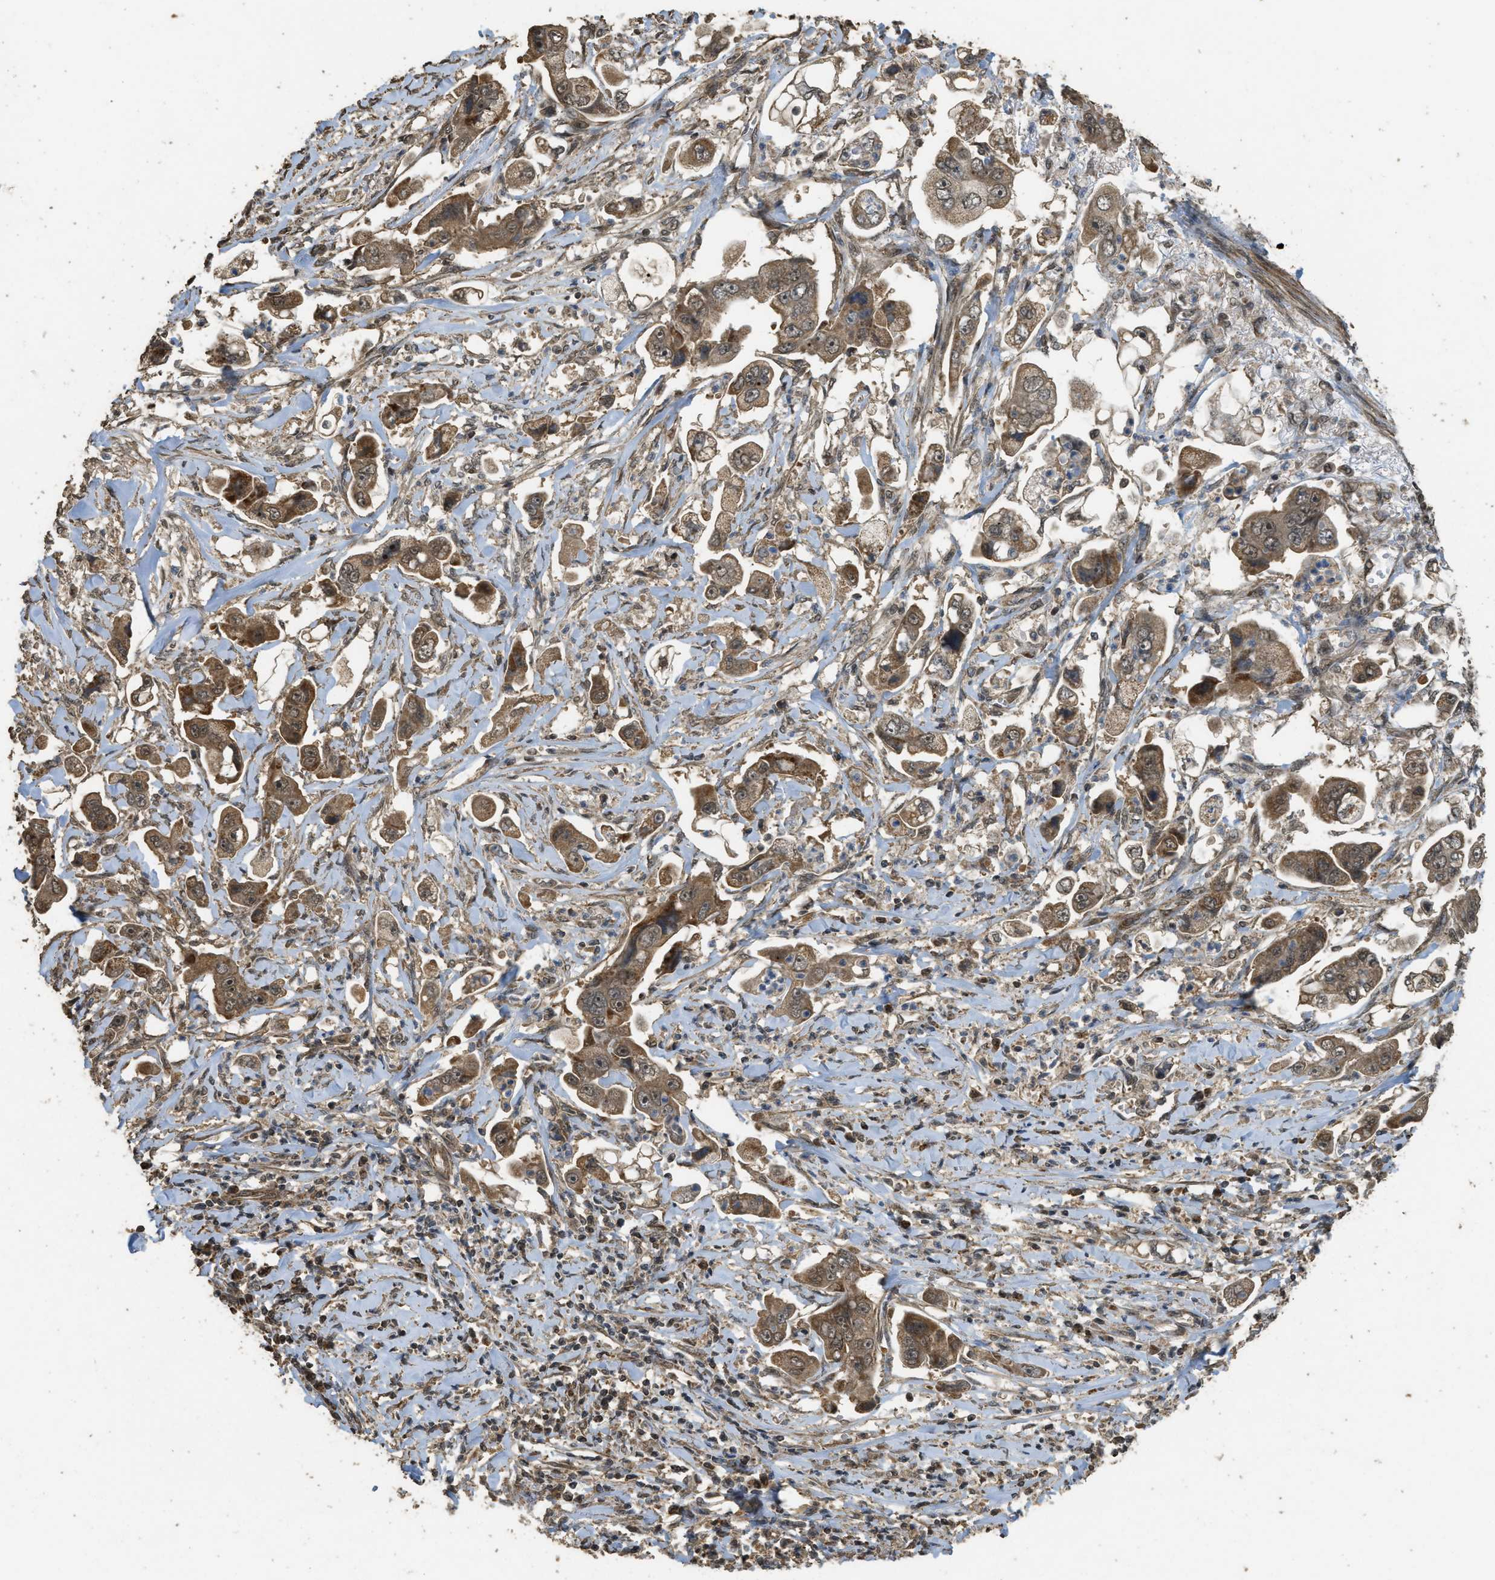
{"staining": {"intensity": "moderate", "quantity": ">75%", "location": "cytoplasmic/membranous,nuclear"}, "tissue": "stomach cancer", "cell_type": "Tumor cells", "image_type": "cancer", "snomed": [{"axis": "morphology", "description": "Adenocarcinoma, NOS"}, {"axis": "topography", "description": "Stomach"}], "caption": "An image of stomach cancer (adenocarcinoma) stained for a protein exhibits moderate cytoplasmic/membranous and nuclear brown staining in tumor cells.", "gene": "CTPS1", "patient": {"sex": "male", "age": 62}}